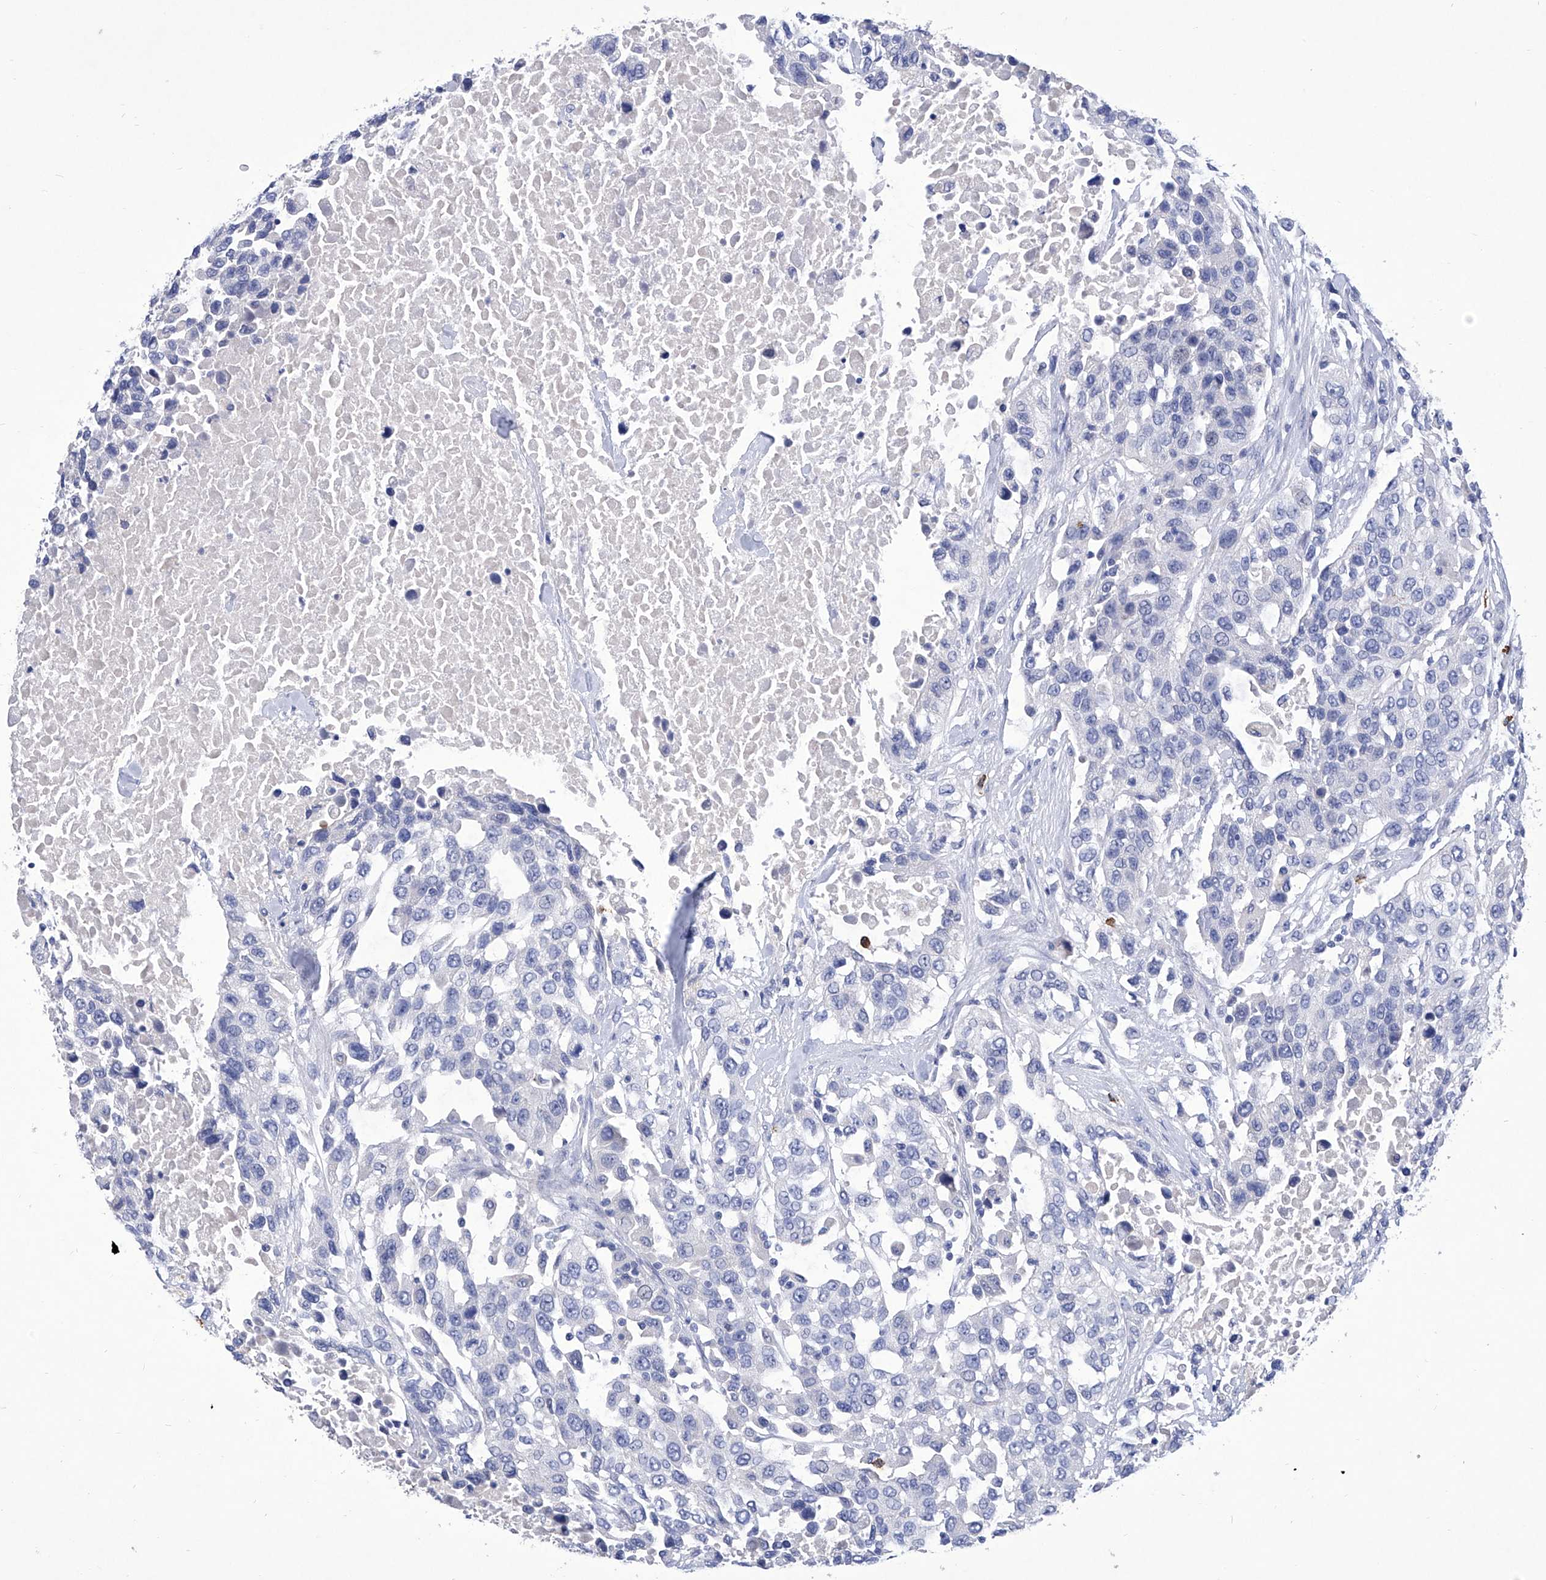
{"staining": {"intensity": "negative", "quantity": "none", "location": "none"}, "tissue": "urothelial cancer", "cell_type": "Tumor cells", "image_type": "cancer", "snomed": [{"axis": "morphology", "description": "Urothelial carcinoma, High grade"}, {"axis": "topography", "description": "Urinary bladder"}], "caption": "Urothelial carcinoma (high-grade) was stained to show a protein in brown. There is no significant positivity in tumor cells.", "gene": "IFNL2", "patient": {"sex": "female", "age": 80}}